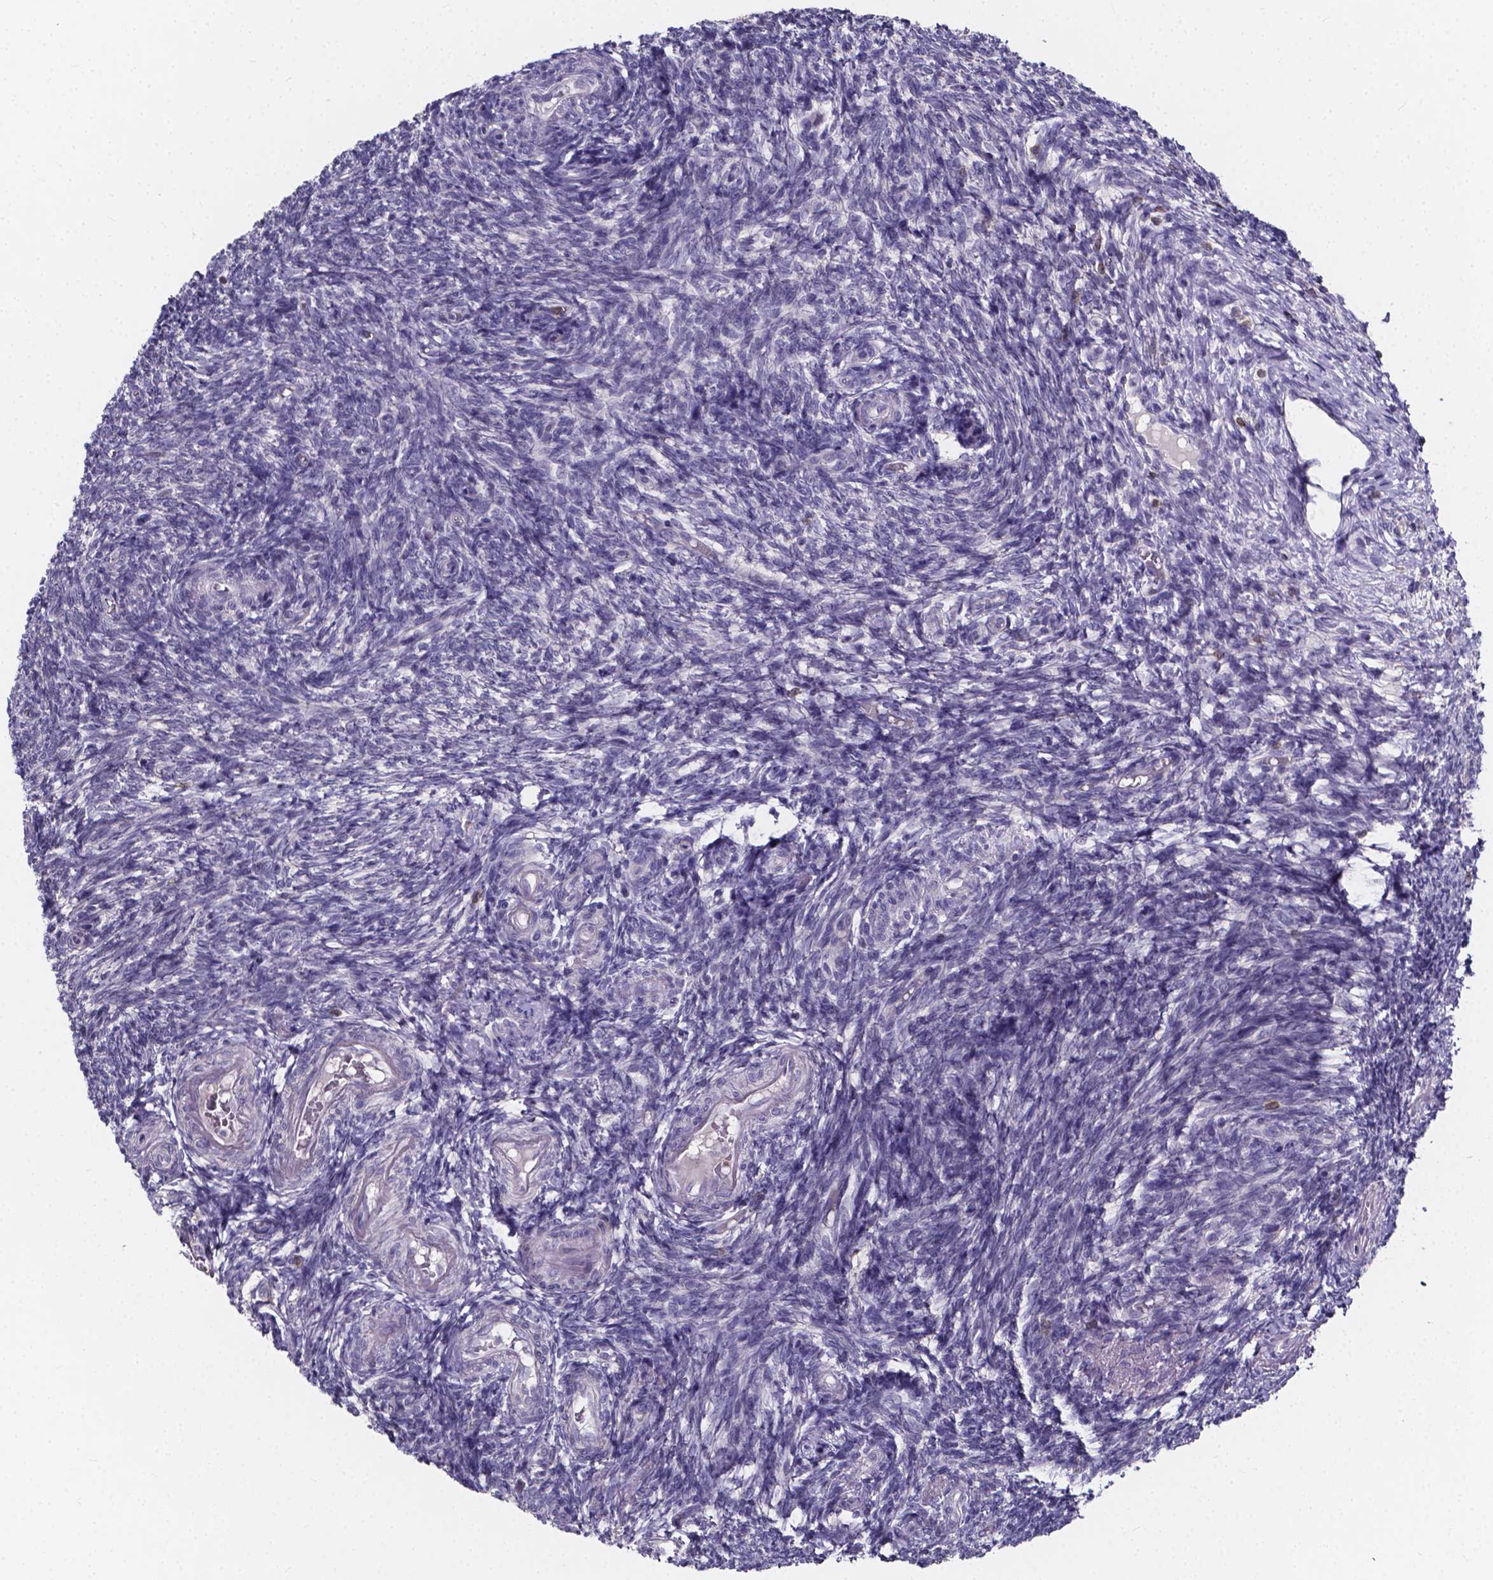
{"staining": {"intensity": "negative", "quantity": "none", "location": "none"}, "tissue": "ovary", "cell_type": "Ovarian stroma cells", "image_type": "normal", "snomed": [{"axis": "morphology", "description": "Normal tissue, NOS"}, {"axis": "topography", "description": "Ovary"}], "caption": "Immunohistochemistry (IHC) of normal human ovary demonstrates no positivity in ovarian stroma cells. (DAB immunohistochemistry (IHC), high magnification).", "gene": "THEMIS", "patient": {"sex": "female", "age": 39}}